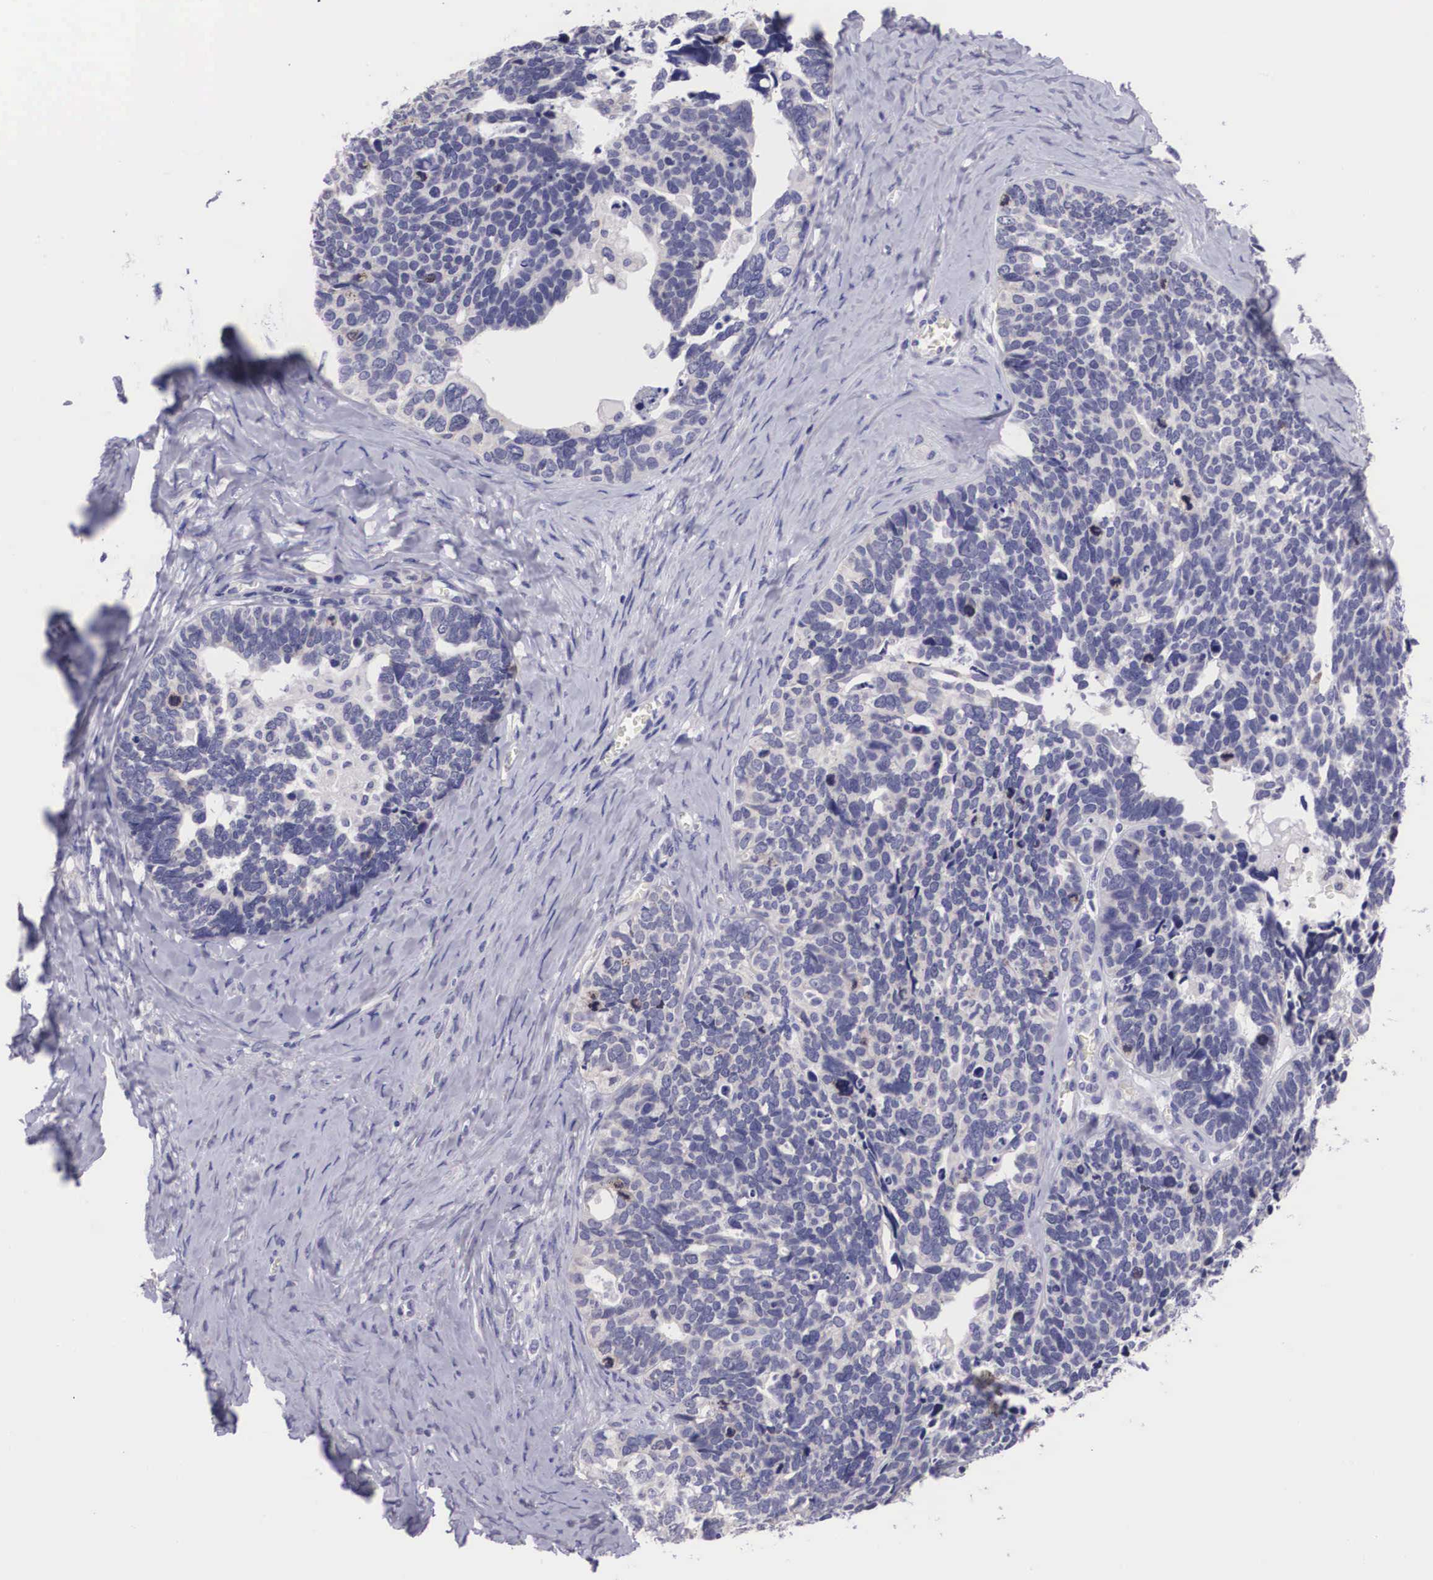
{"staining": {"intensity": "negative", "quantity": "none", "location": "none"}, "tissue": "ovarian cancer", "cell_type": "Tumor cells", "image_type": "cancer", "snomed": [{"axis": "morphology", "description": "Cystadenocarcinoma, serous, NOS"}, {"axis": "topography", "description": "Ovary"}], "caption": "This is an immunohistochemistry histopathology image of human ovarian cancer (serous cystadenocarcinoma). There is no positivity in tumor cells.", "gene": "ARG2", "patient": {"sex": "female", "age": 77}}